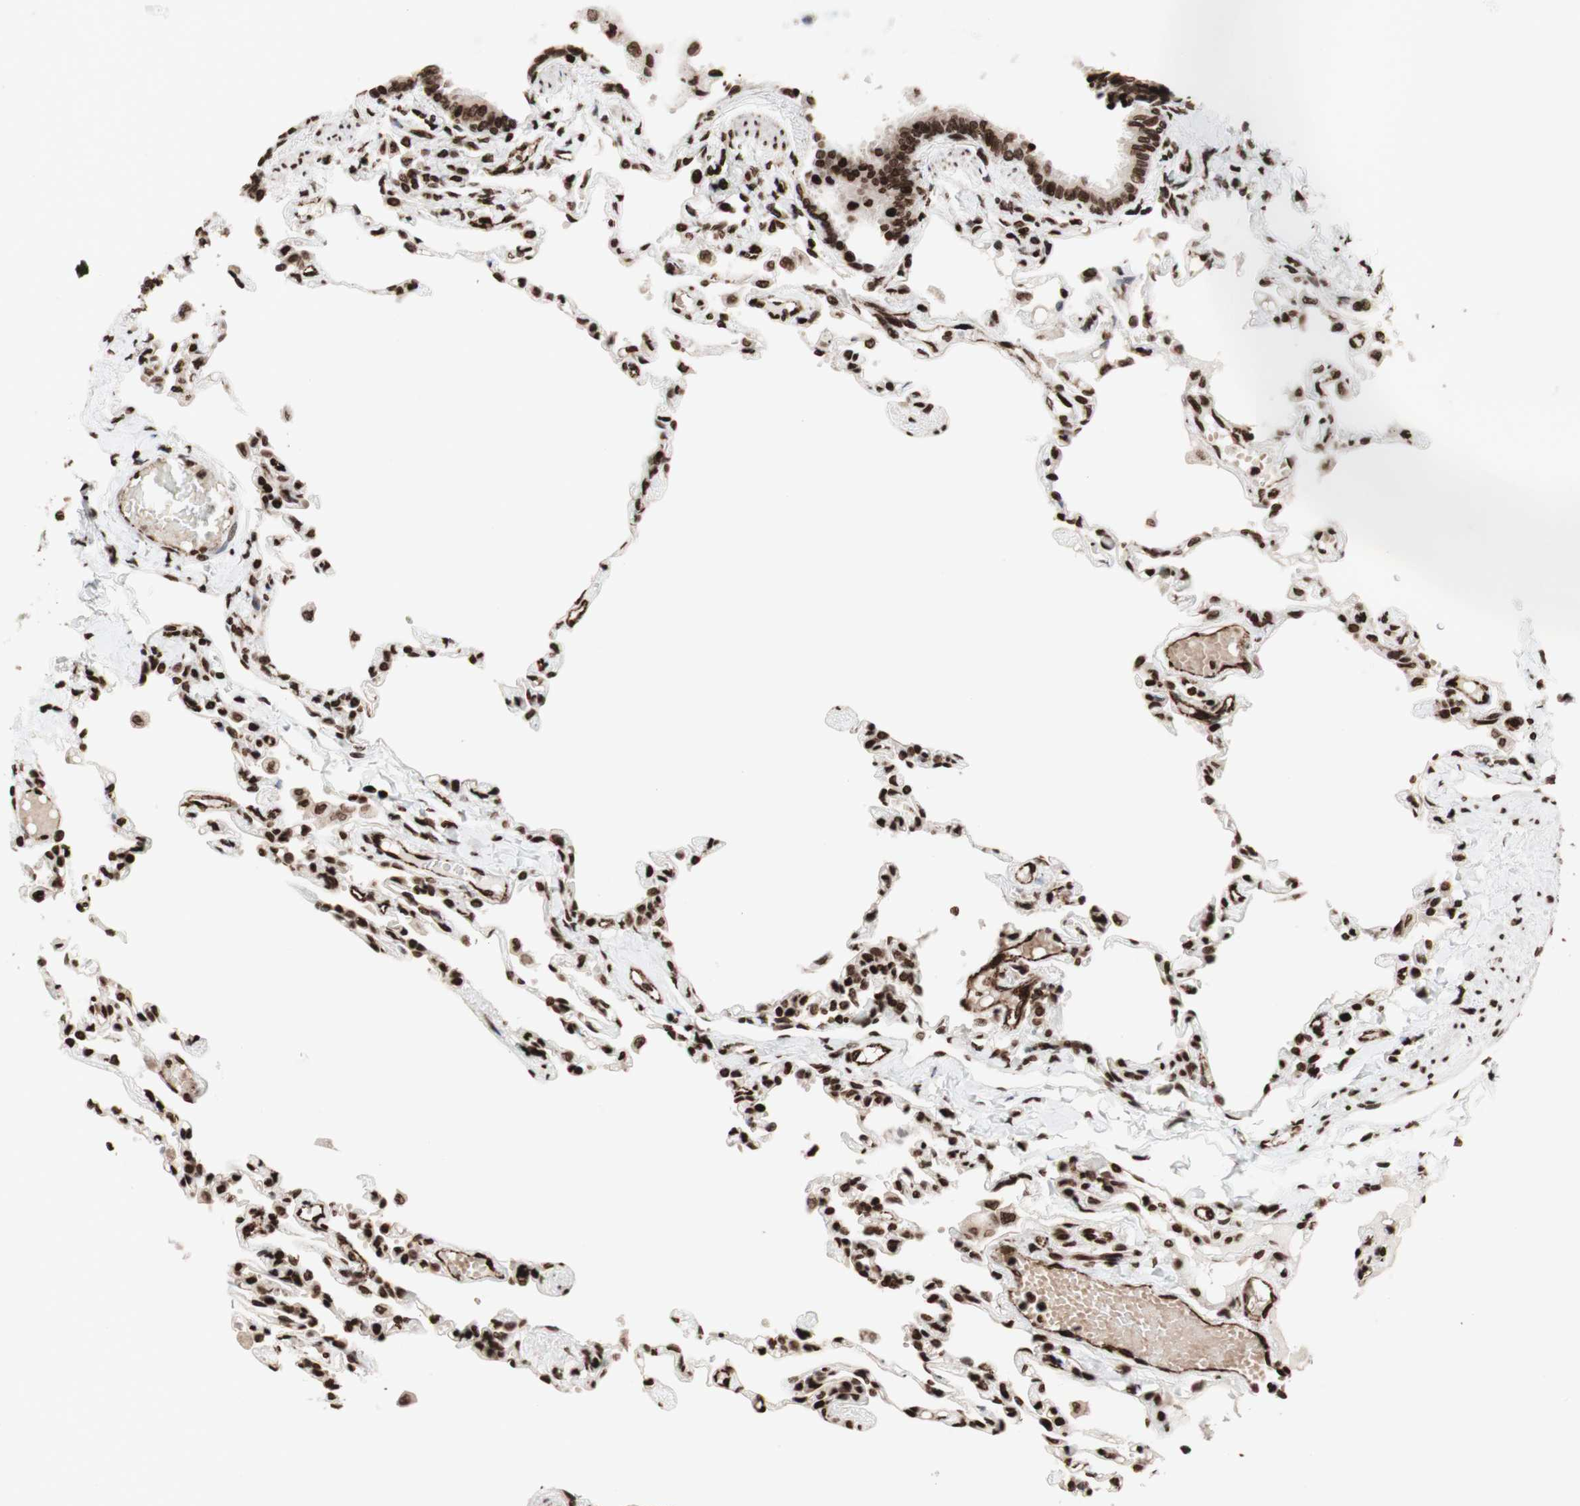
{"staining": {"intensity": "strong", "quantity": ">75%", "location": "nuclear"}, "tissue": "lung", "cell_type": "Alveolar cells", "image_type": "normal", "snomed": [{"axis": "morphology", "description": "Normal tissue, NOS"}, {"axis": "topography", "description": "Lung"}], "caption": "Immunohistochemistry of normal lung reveals high levels of strong nuclear staining in approximately >75% of alveolar cells.", "gene": "NCAPD2", "patient": {"sex": "male", "age": 21}}